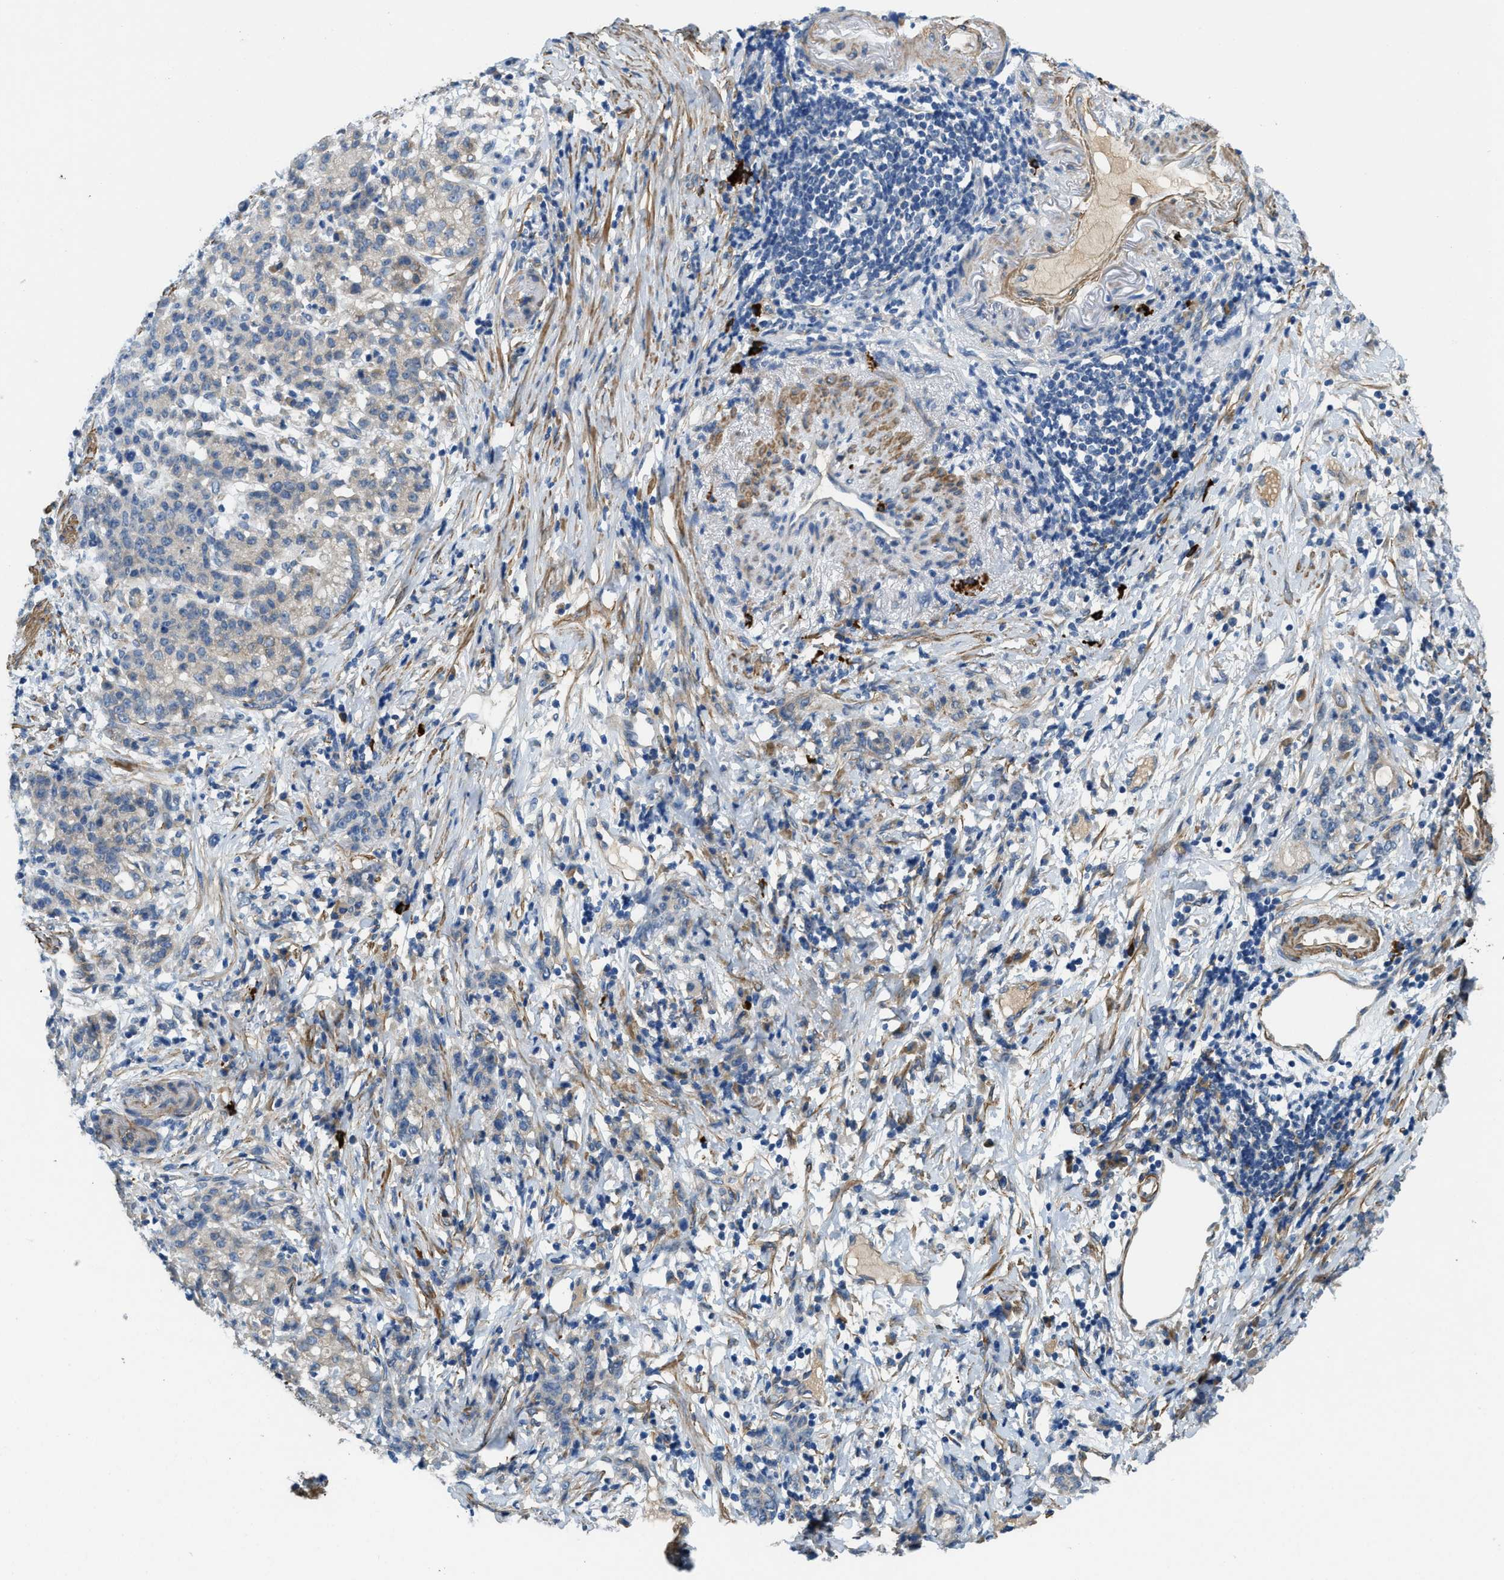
{"staining": {"intensity": "weak", "quantity": "<25%", "location": "cytoplasmic/membranous"}, "tissue": "stomach cancer", "cell_type": "Tumor cells", "image_type": "cancer", "snomed": [{"axis": "morphology", "description": "Adenocarcinoma, NOS"}, {"axis": "topography", "description": "Stomach, lower"}], "caption": "The micrograph reveals no significant expression in tumor cells of adenocarcinoma (stomach).", "gene": "BMPR1A", "patient": {"sex": "male", "age": 88}}